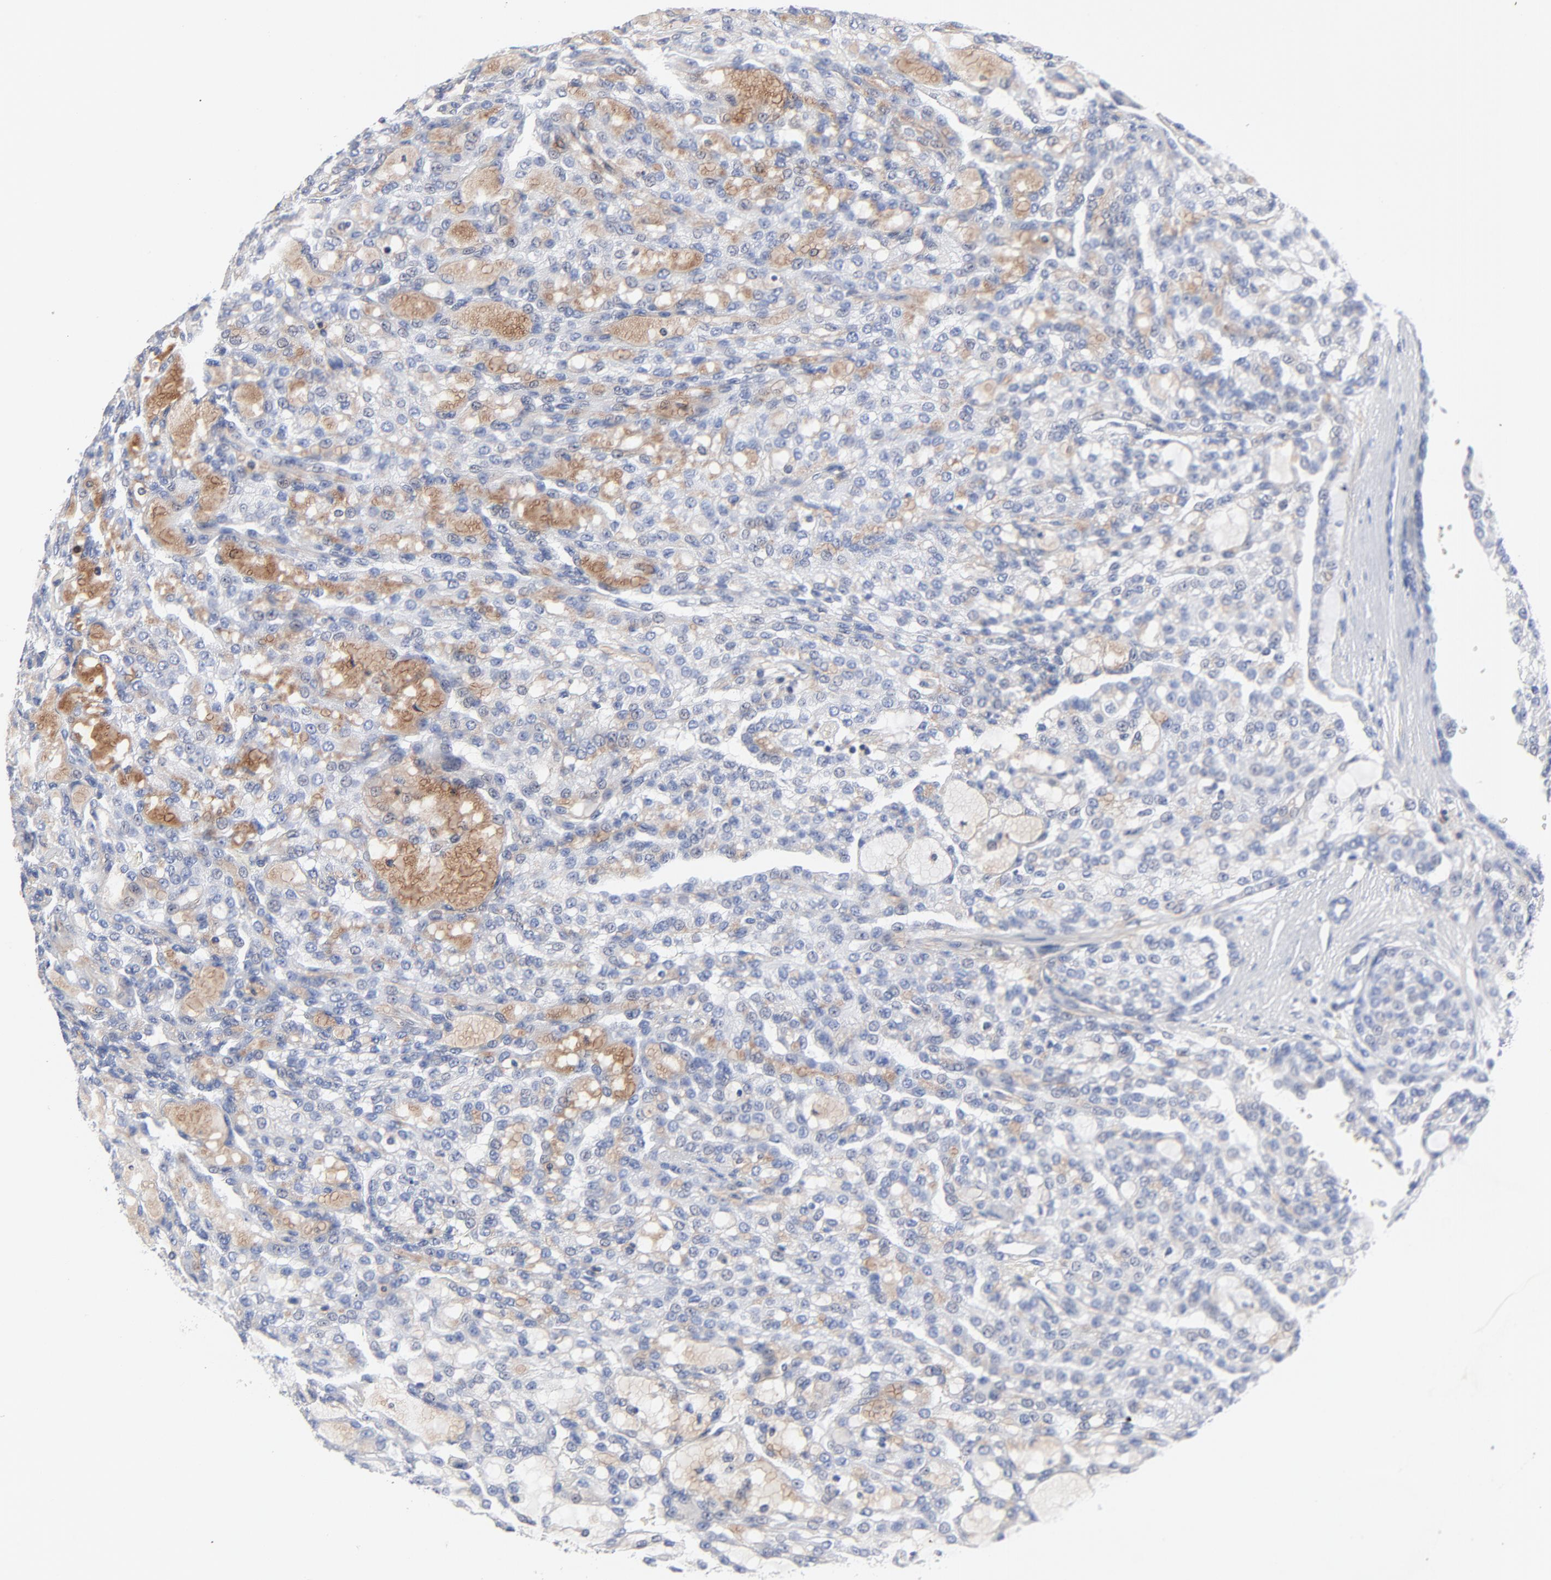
{"staining": {"intensity": "negative", "quantity": "none", "location": "none"}, "tissue": "renal cancer", "cell_type": "Tumor cells", "image_type": "cancer", "snomed": [{"axis": "morphology", "description": "Adenocarcinoma, NOS"}, {"axis": "topography", "description": "Kidney"}], "caption": "Immunohistochemistry photomicrograph of neoplastic tissue: renal adenocarcinoma stained with DAB exhibits no significant protein positivity in tumor cells.", "gene": "AADAC", "patient": {"sex": "male", "age": 63}}